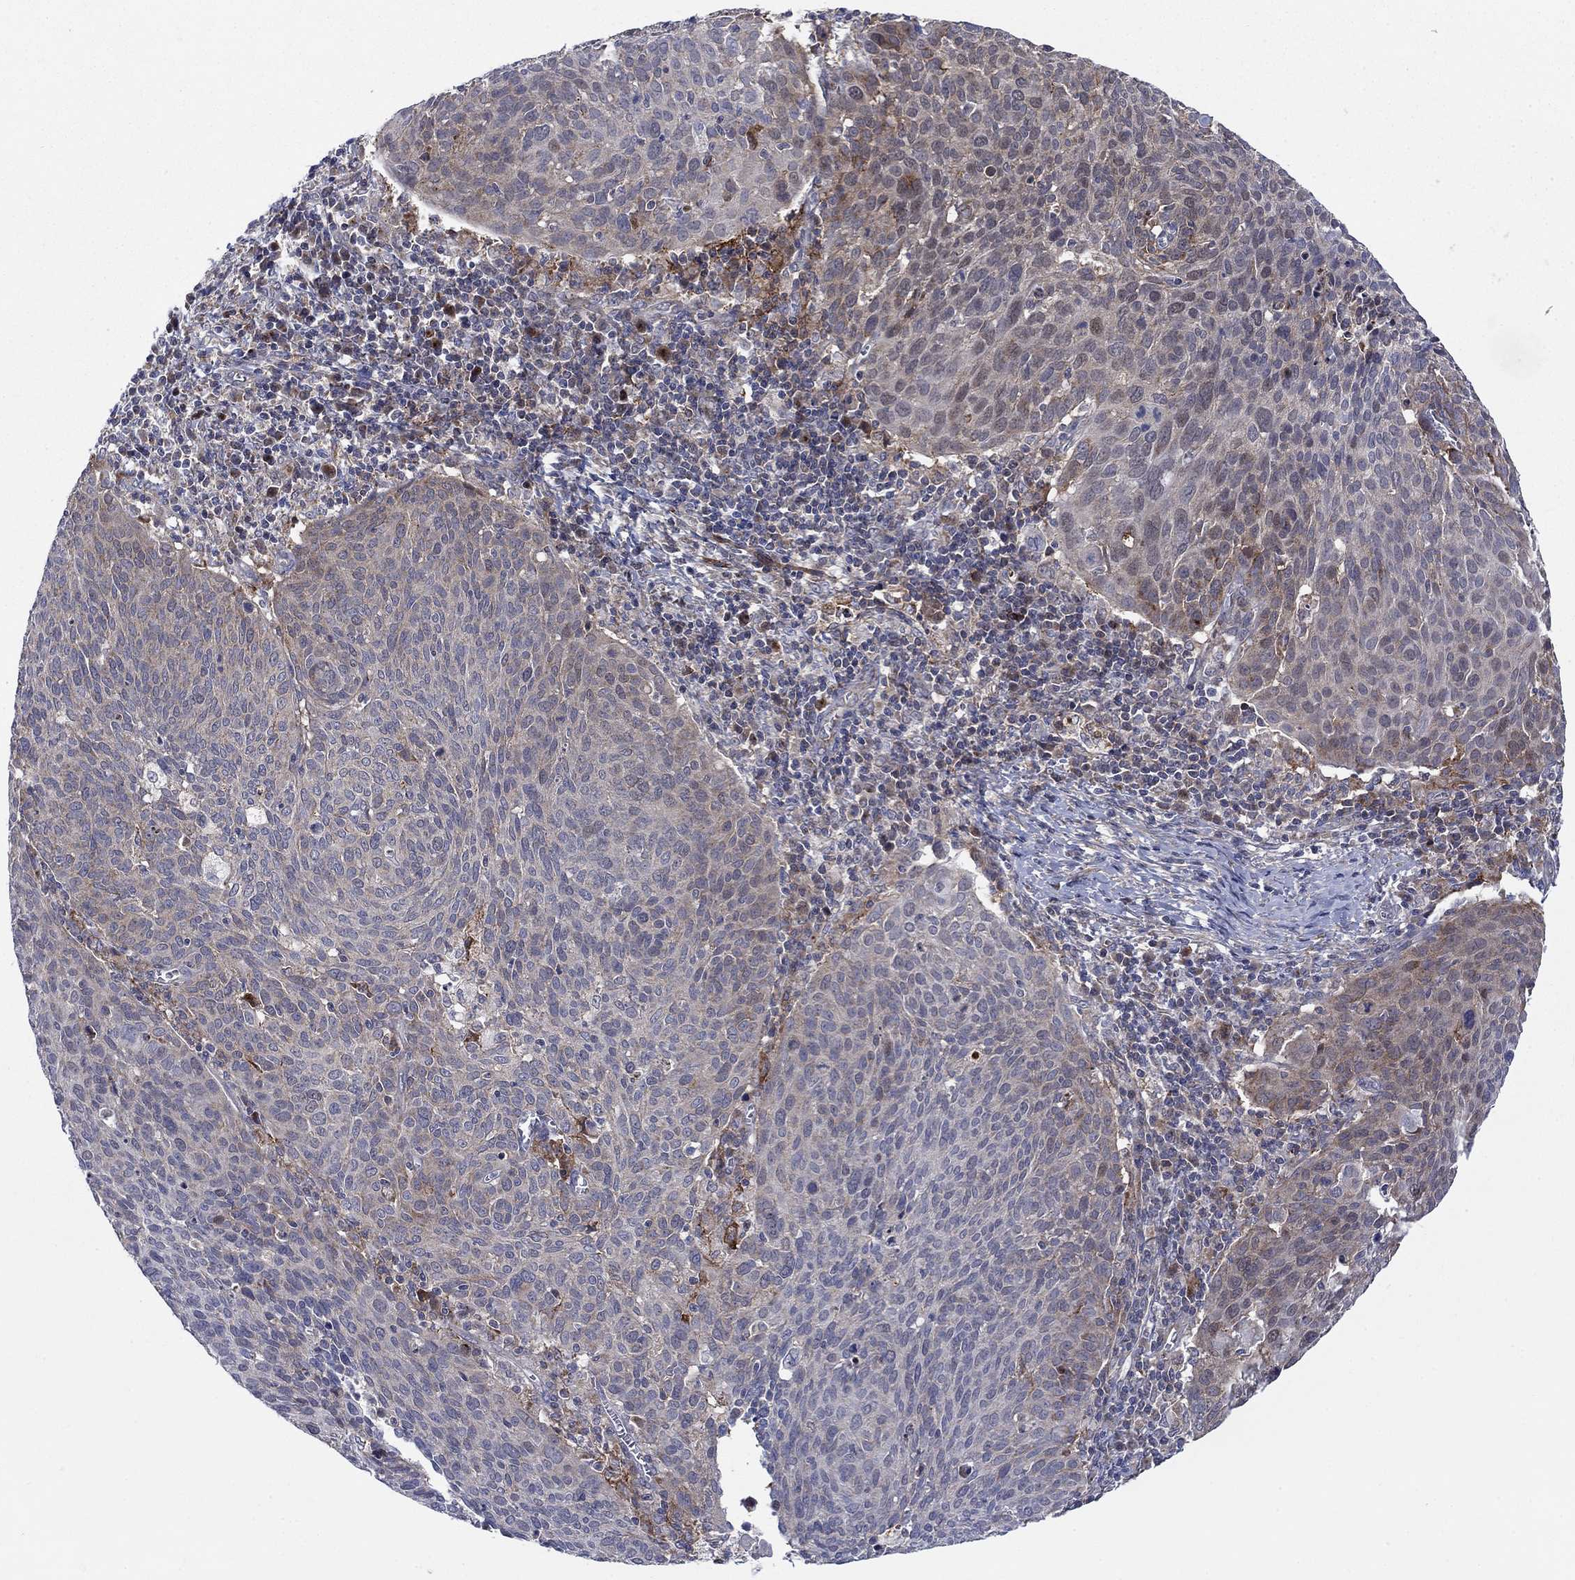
{"staining": {"intensity": "moderate", "quantity": "<25%", "location": "cytoplasmic/membranous"}, "tissue": "cervical cancer", "cell_type": "Tumor cells", "image_type": "cancer", "snomed": [{"axis": "morphology", "description": "Squamous cell carcinoma, NOS"}, {"axis": "topography", "description": "Cervix"}], "caption": "Cervical squamous cell carcinoma stained with a protein marker exhibits moderate staining in tumor cells.", "gene": "SLC35F2", "patient": {"sex": "female", "age": 39}}